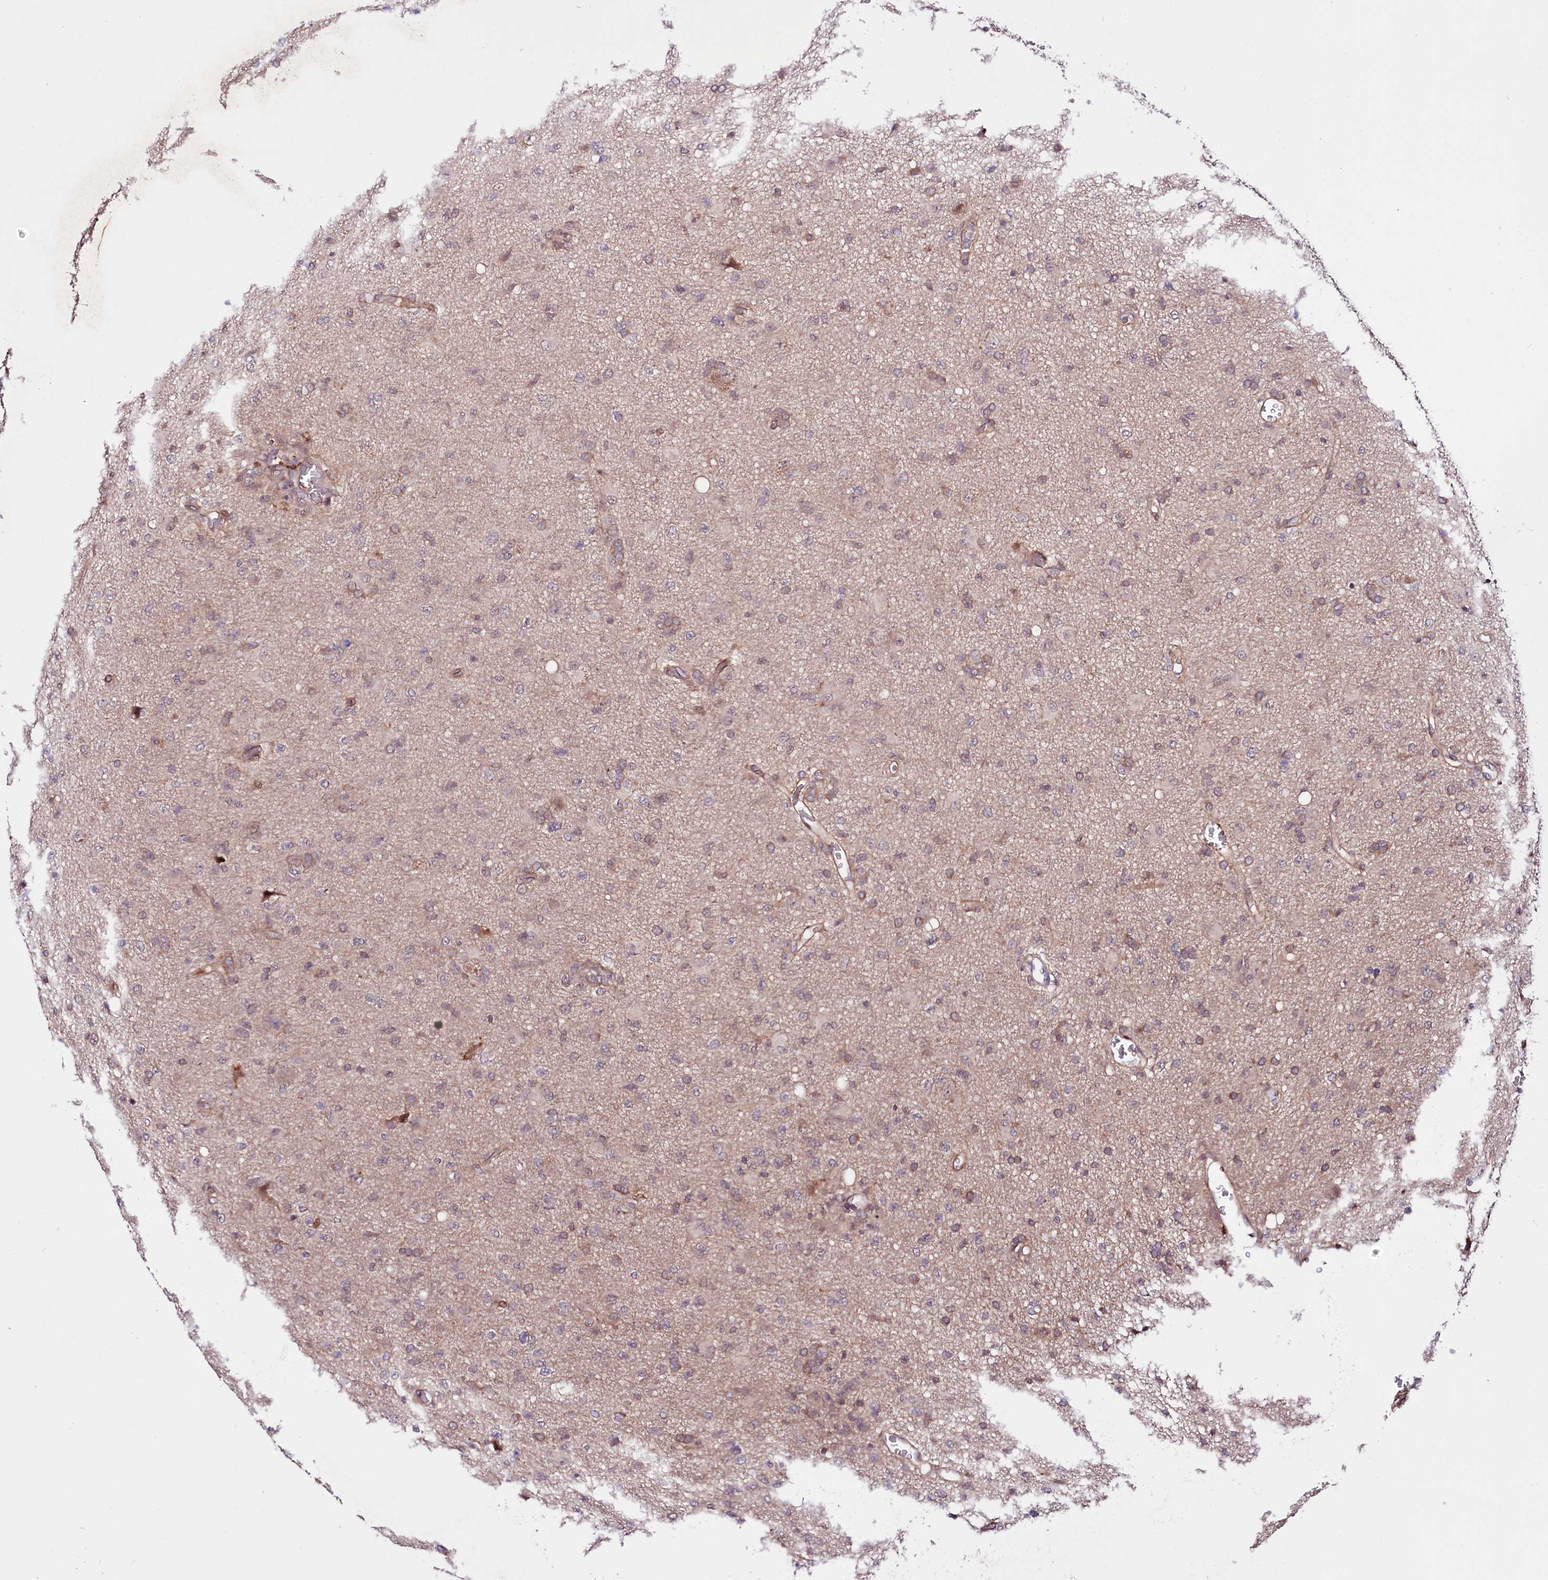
{"staining": {"intensity": "weak", "quantity": "25%-75%", "location": "cytoplasmic/membranous"}, "tissue": "glioma", "cell_type": "Tumor cells", "image_type": "cancer", "snomed": [{"axis": "morphology", "description": "Glioma, malignant, High grade"}, {"axis": "topography", "description": "Brain"}], "caption": "Immunohistochemistry (DAB) staining of human glioma demonstrates weak cytoplasmic/membranous protein expression in approximately 25%-75% of tumor cells. The protein is stained brown, and the nuclei are stained in blue (DAB IHC with brightfield microscopy, high magnification).", "gene": "TAFAZZIN", "patient": {"sex": "female", "age": 57}}